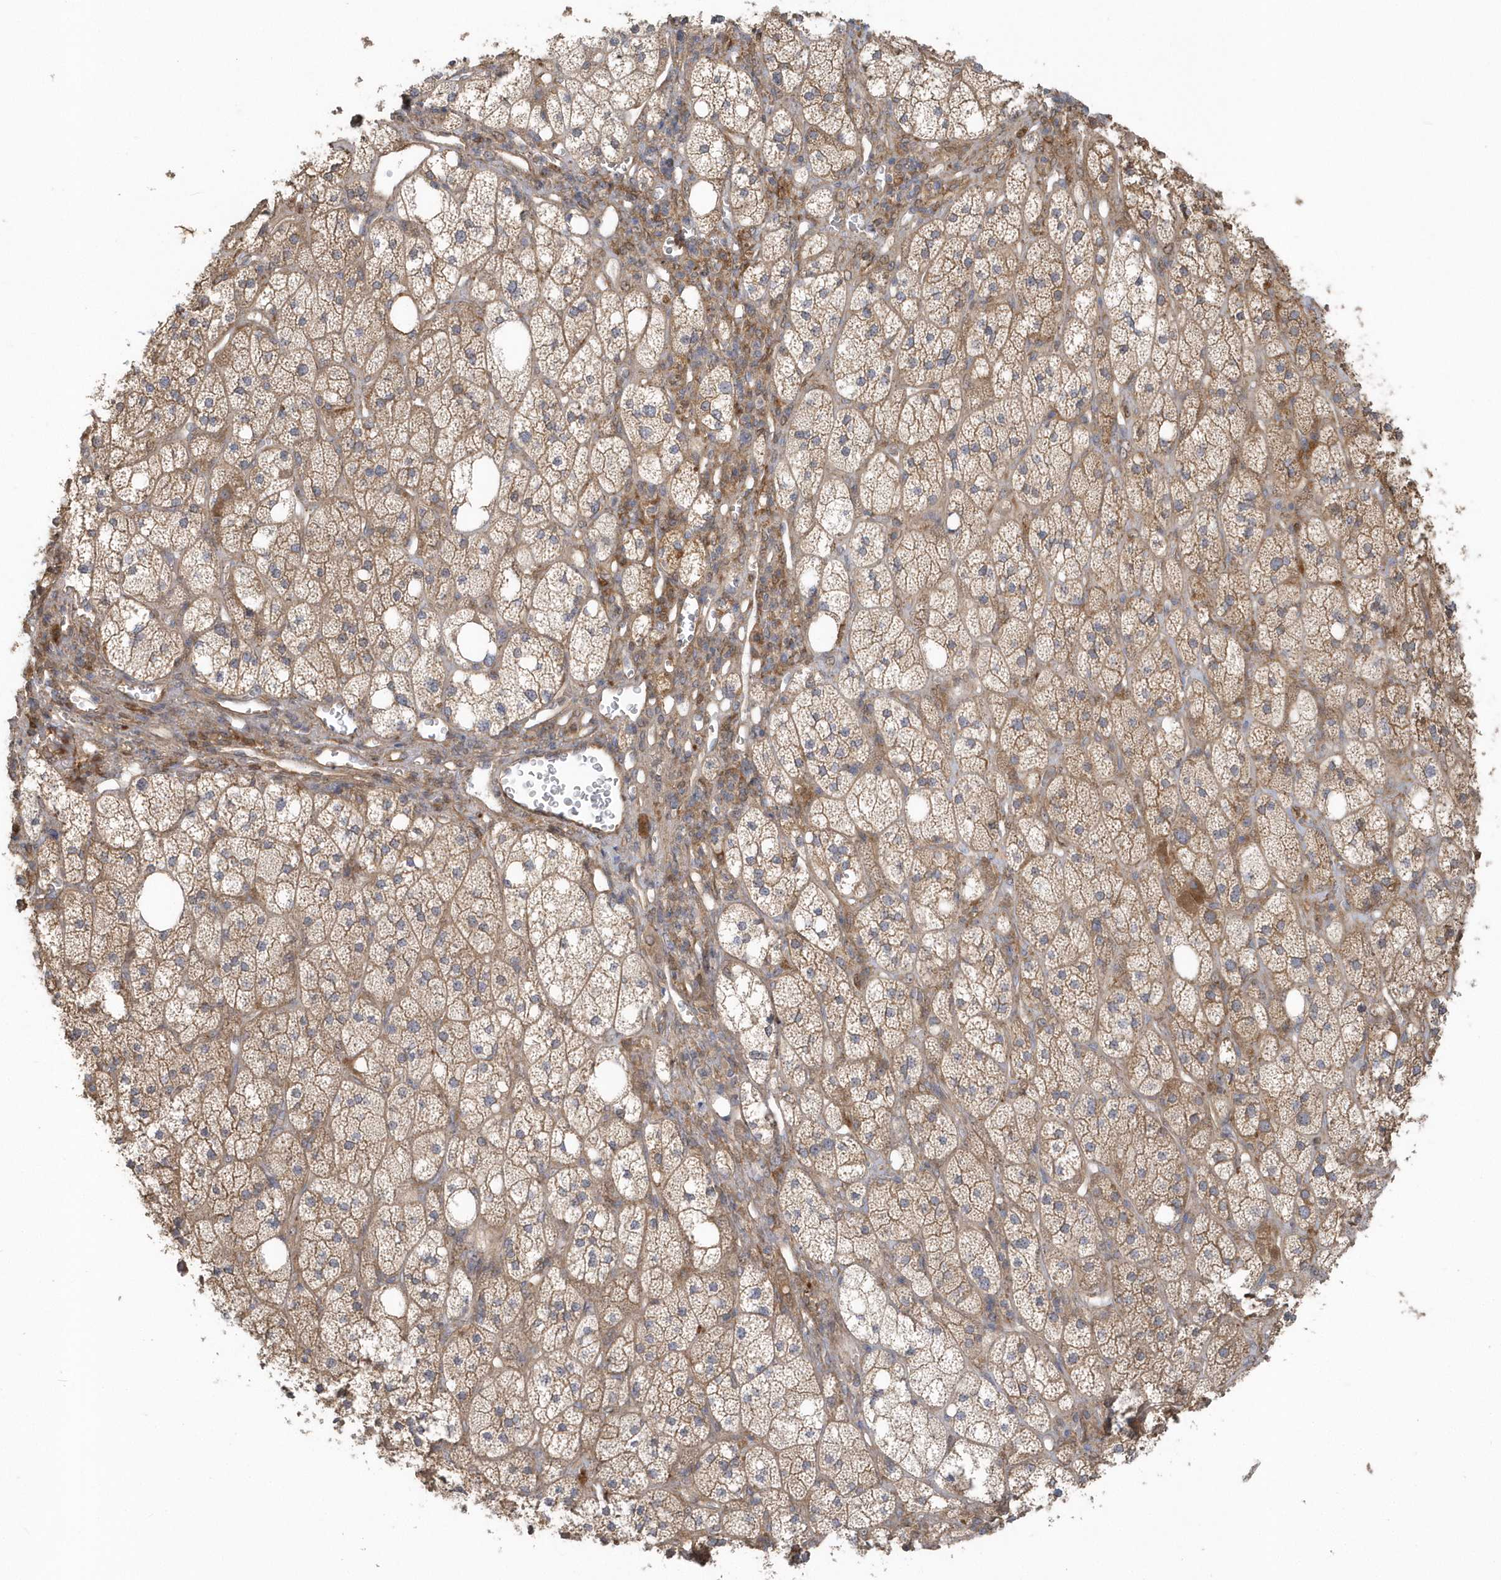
{"staining": {"intensity": "moderate", "quantity": ">75%", "location": "cytoplasmic/membranous"}, "tissue": "adrenal gland", "cell_type": "Glandular cells", "image_type": "normal", "snomed": [{"axis": "morphology", "description": "Normal tissue, NOS"}, {"axis": "topography", "description": "Adrenal gland"}], "caption": "The micrograph demonstrates immunohistochemical staining of unremarkable adrenal gland. There is moderate cytoplasmic/membranous expression is present in approximately >75% of glandular cells. Using DAB (brown) and hematoxylin (blue) stains, captured at high magnification using brightfield microscopy.", "gene": "ACTR1A", "patient": {"sex": "male", "age": 61}}